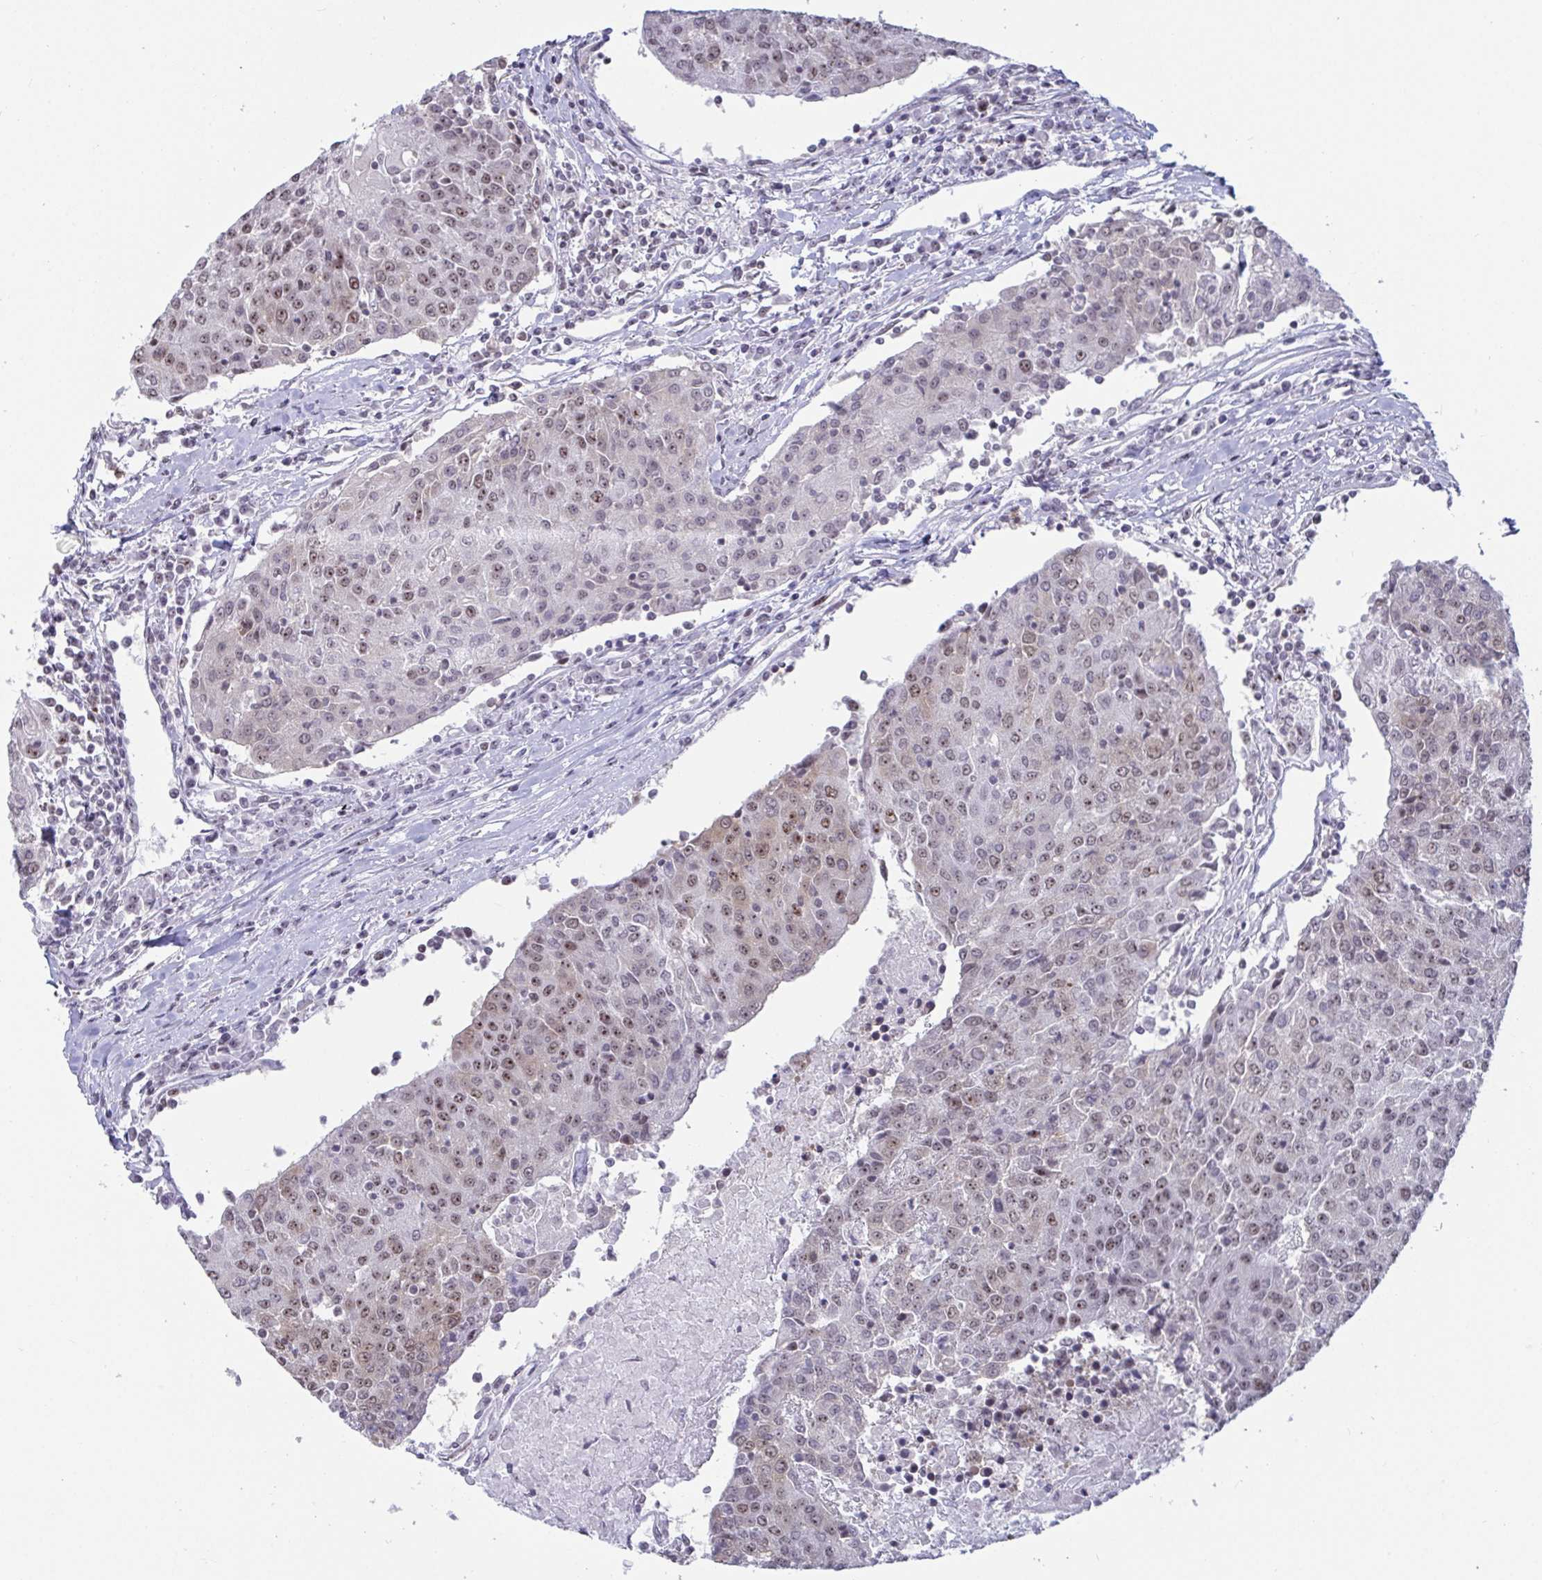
{"staining": {"intensity": "weak", "quantity": "25%-75%", "location": "nuclear"}, "tissue": "urothelial cancer", "cell_type": "Tumor cells", "image_type": "cancer", "snomed": [{"axis": "morphology", "description": "Urothelial carcinoma, High grade"}, {"axis": "topography", "description": "Urinary bladder"}], "caption": "A histopathology image of high-grade urothelial carcinoma stained for a protein shows weak nuclear brown staining in tumor cells.", "gene": "SUPT16H", "patient": {"sex": "female", "age": 85}}